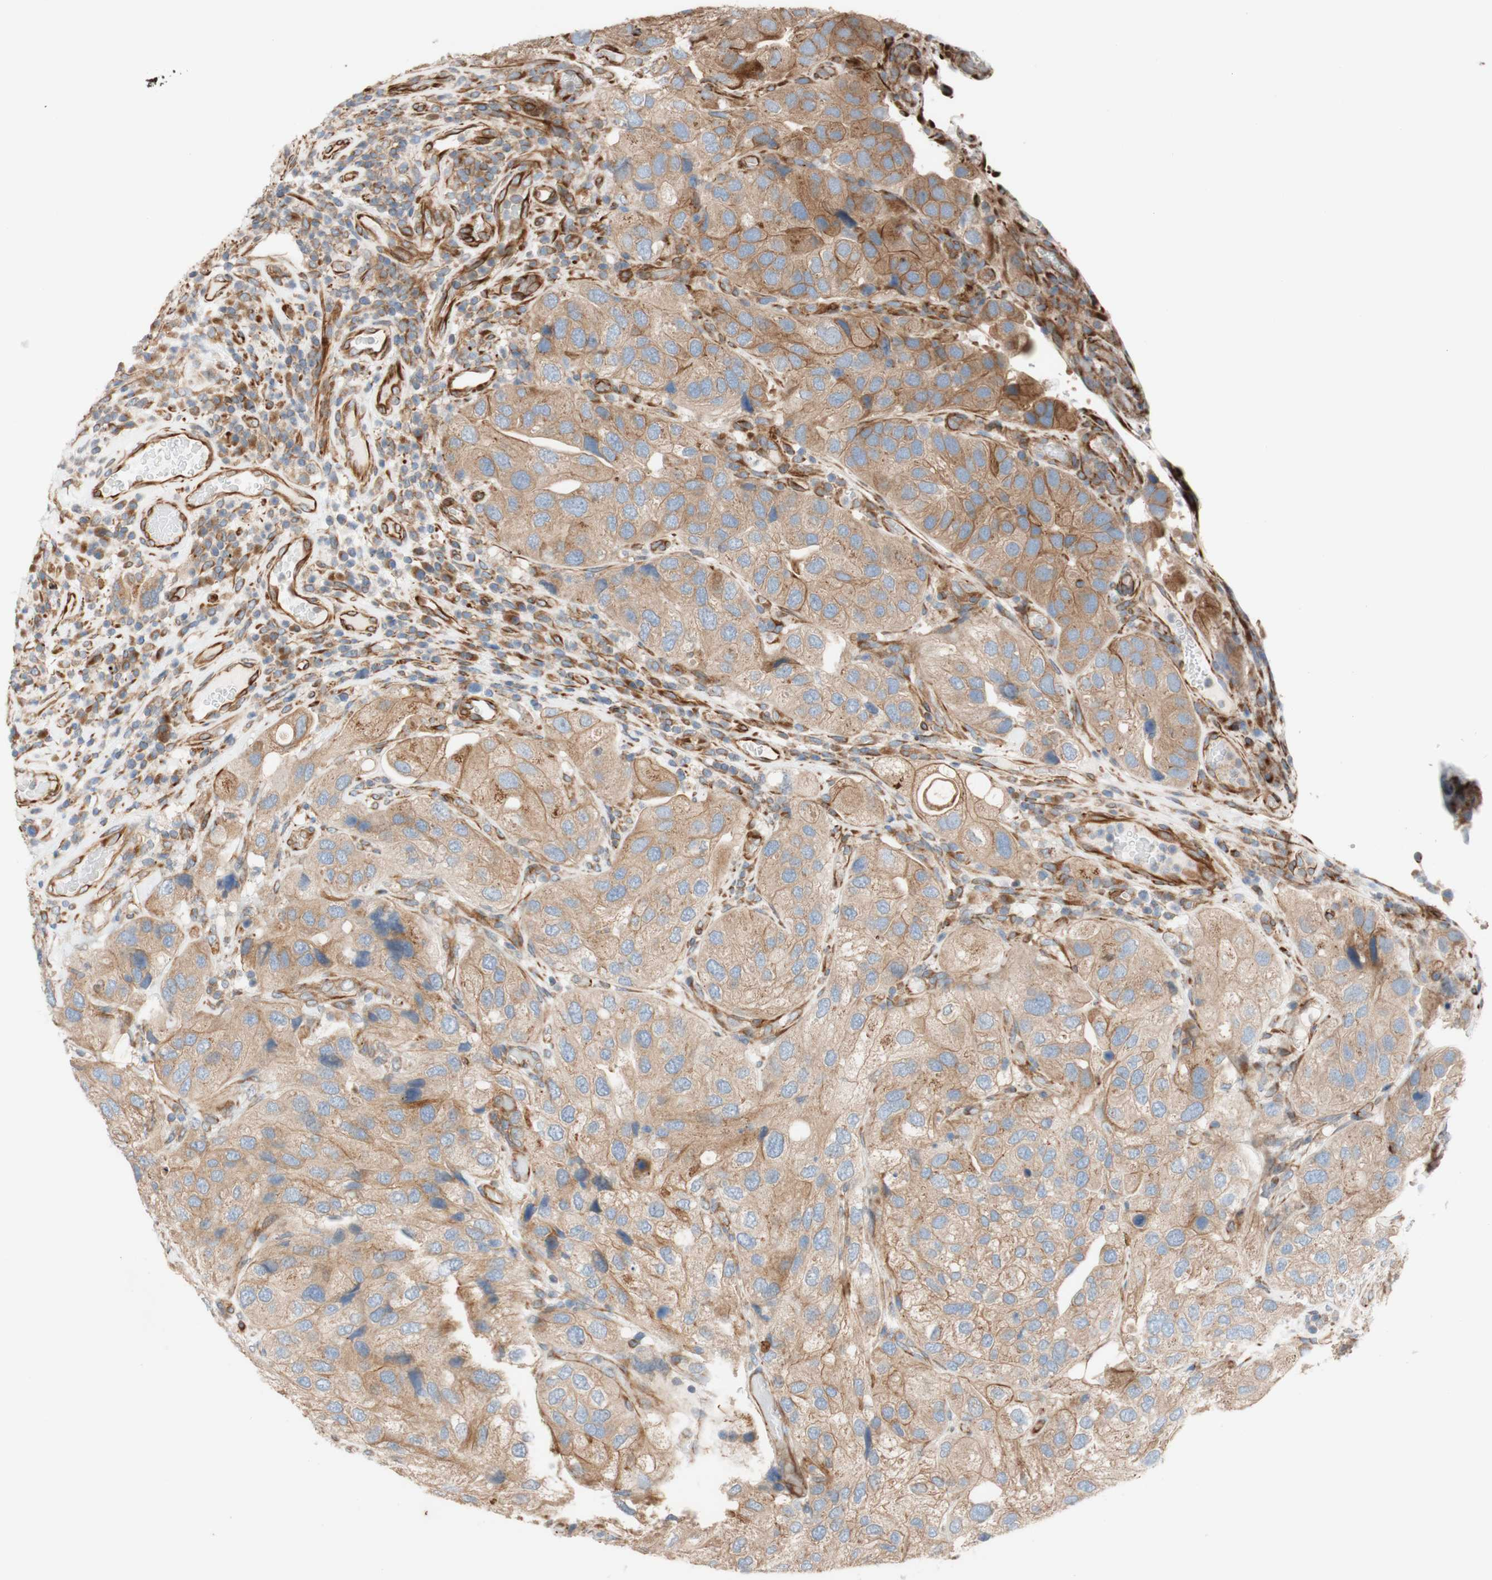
{"staining": {"intensity": "moderate", "quantity": ">75%", "location": "cytoplasmic/membranous"}, "tissue": "urothelial cancer", "cell_type": "Tumor cells", "image_type": "cancer", "snomed": [{"axis": "morphology", "description": "Urothelial carcinoma, High grade"}, {"axis": "topography", "description": "Urinary bladder"}], "caption": "IHC staining of urothelial cancer, which displays medium levels of moderate cytoplasmic/membranous positivity in about >75% of tumor cells indicating moderate cytoplasmic/membranous protein expression. The staining was performed using DAB (brown) for protein detection and nuclei were counterstained in hematoxylin (blue).", "gene": "C1orf43", "patient": {"sex": "female", "age": 64}}